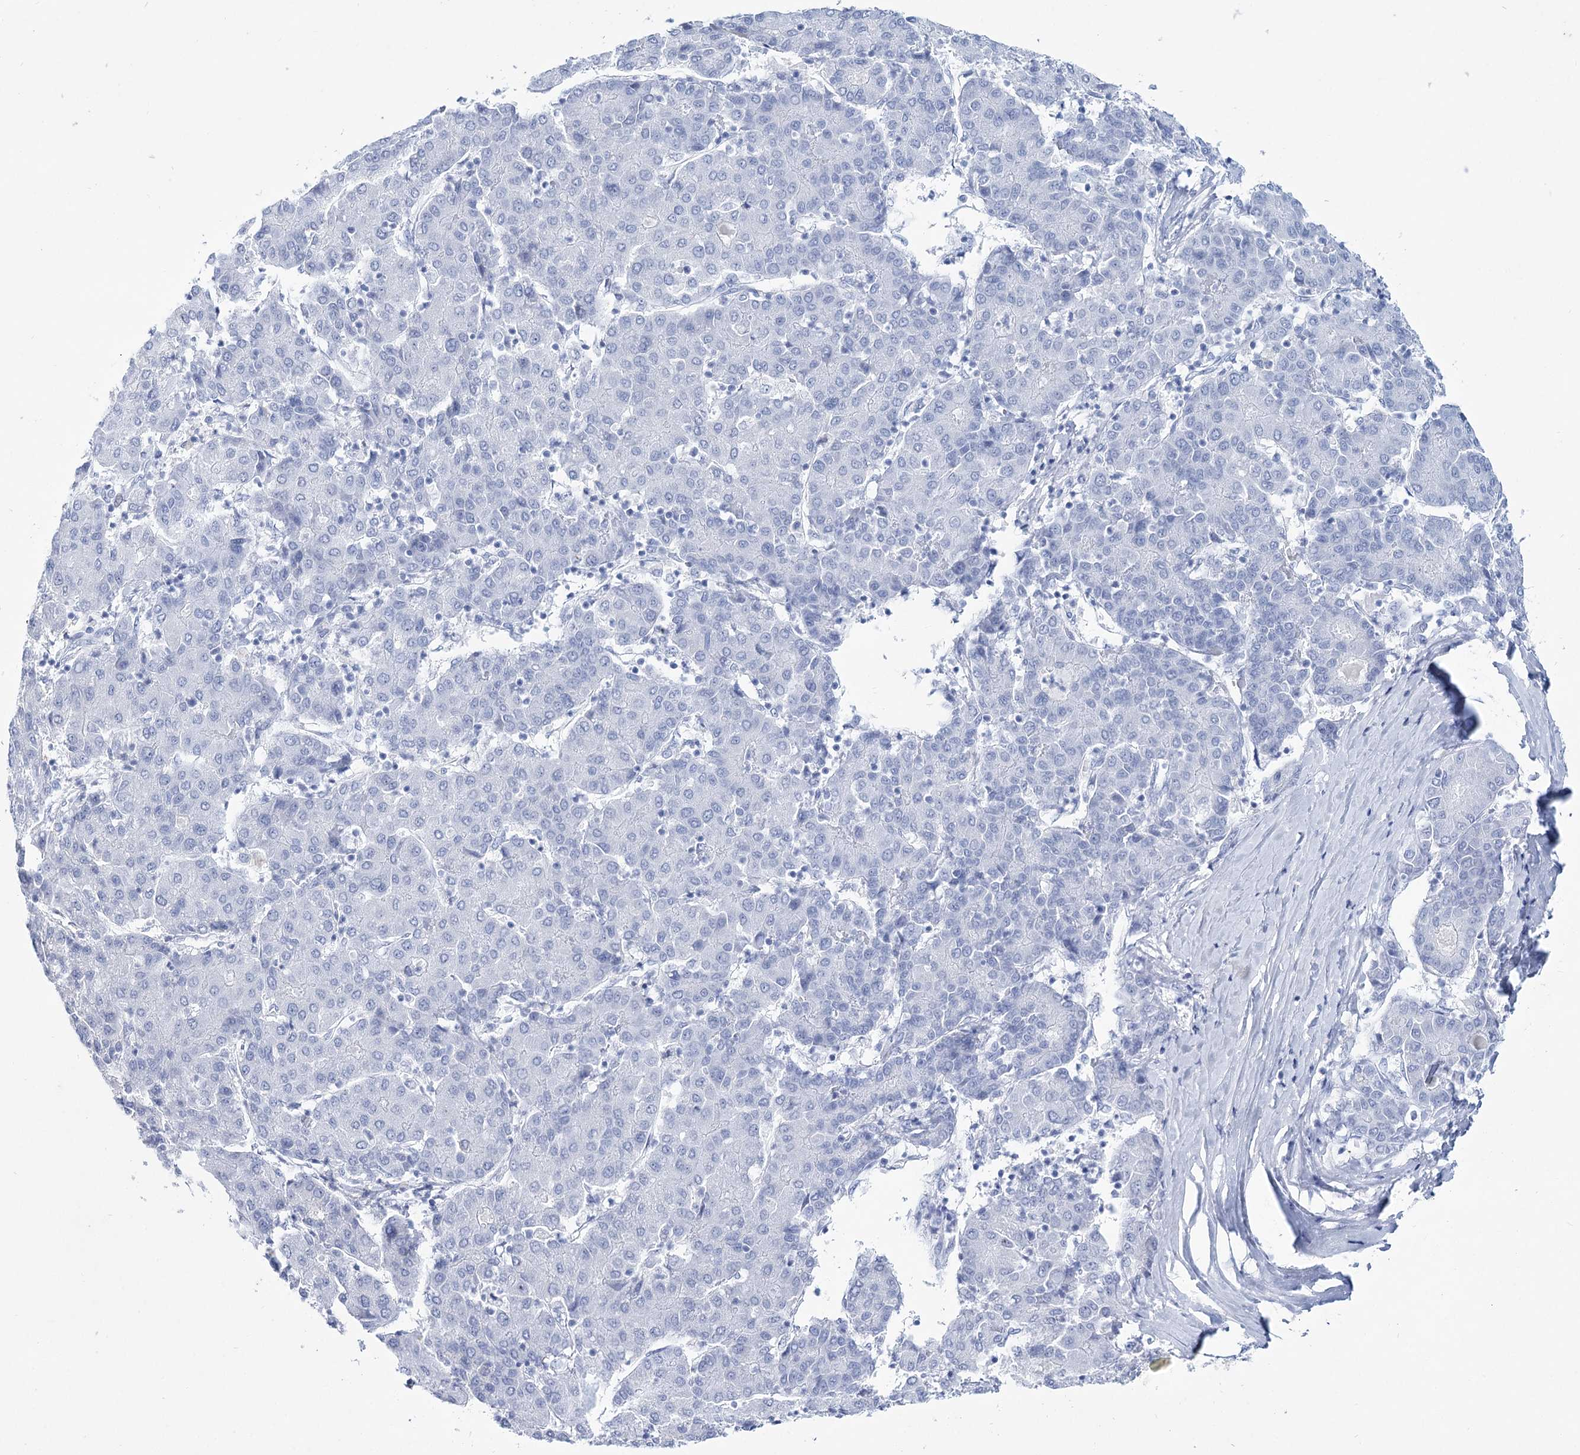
{"staining": {"intensity": "negative", "quantity": "none", "location": "none"}, "tissue": "liver cancer", "cell_type": "Tumor cells", "image_type": "cancer", "snomed": [{"axis": "morphology", "description": "Carcinoma, Hepatocellular, NOS"}, {"axis": "topography", "description": "Liver"}], "caption": "Liver hepatocellular carcinoma was stained to show a protein in brown. There is no significant expression in tumor cells. (DAB (3,3'-diaminobenzidine) immunohistochemistry (IHC), high magnification).", "gene": "RNF186", "patient": {"sex": "male", "age": 65}}